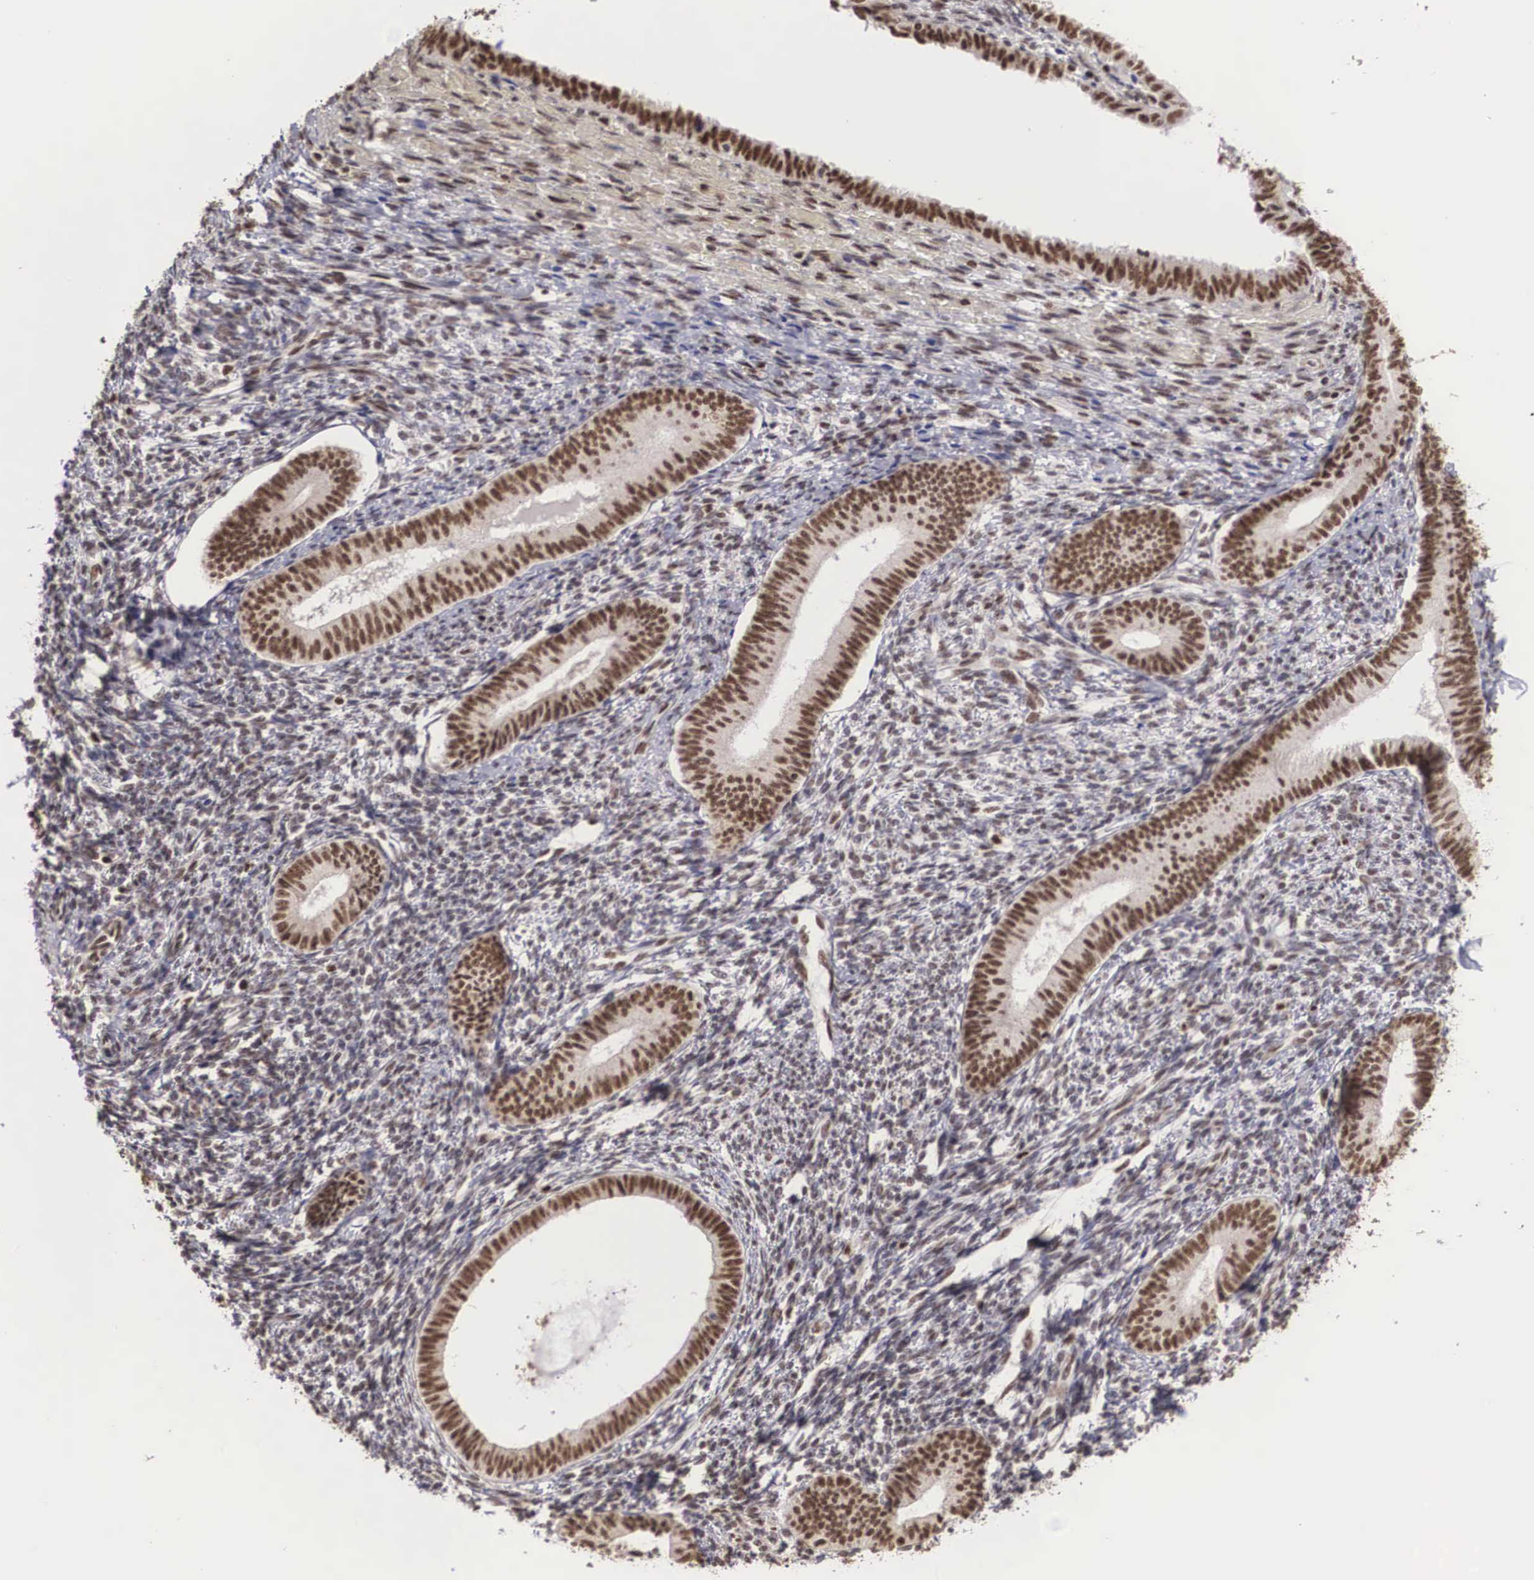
{"staining": {"intensity": "moderate", "quantity": "25%-75%", "location": "nuclear"}, "tissue": "endometrium", "cell_type": "Cells in endometrial stroma", "image_type": "normal", "snomed": [{"axis": "morphology", "description": "Normal tissue, NOS"}, {"axis": "topography", "description": "Endometrium"}], "caption": "Immunohistochemical staining of normal human endometrium demonstrates moderate nuclear protein positivity in about 25%-75% of cells in endometrial stroma. (DAB (3,3'-diaminobenzidine) IHC with brightfield microscopy, high magnification).", "gene": "HTATSF1", "patient": {"sex": "female", "age": 82}}